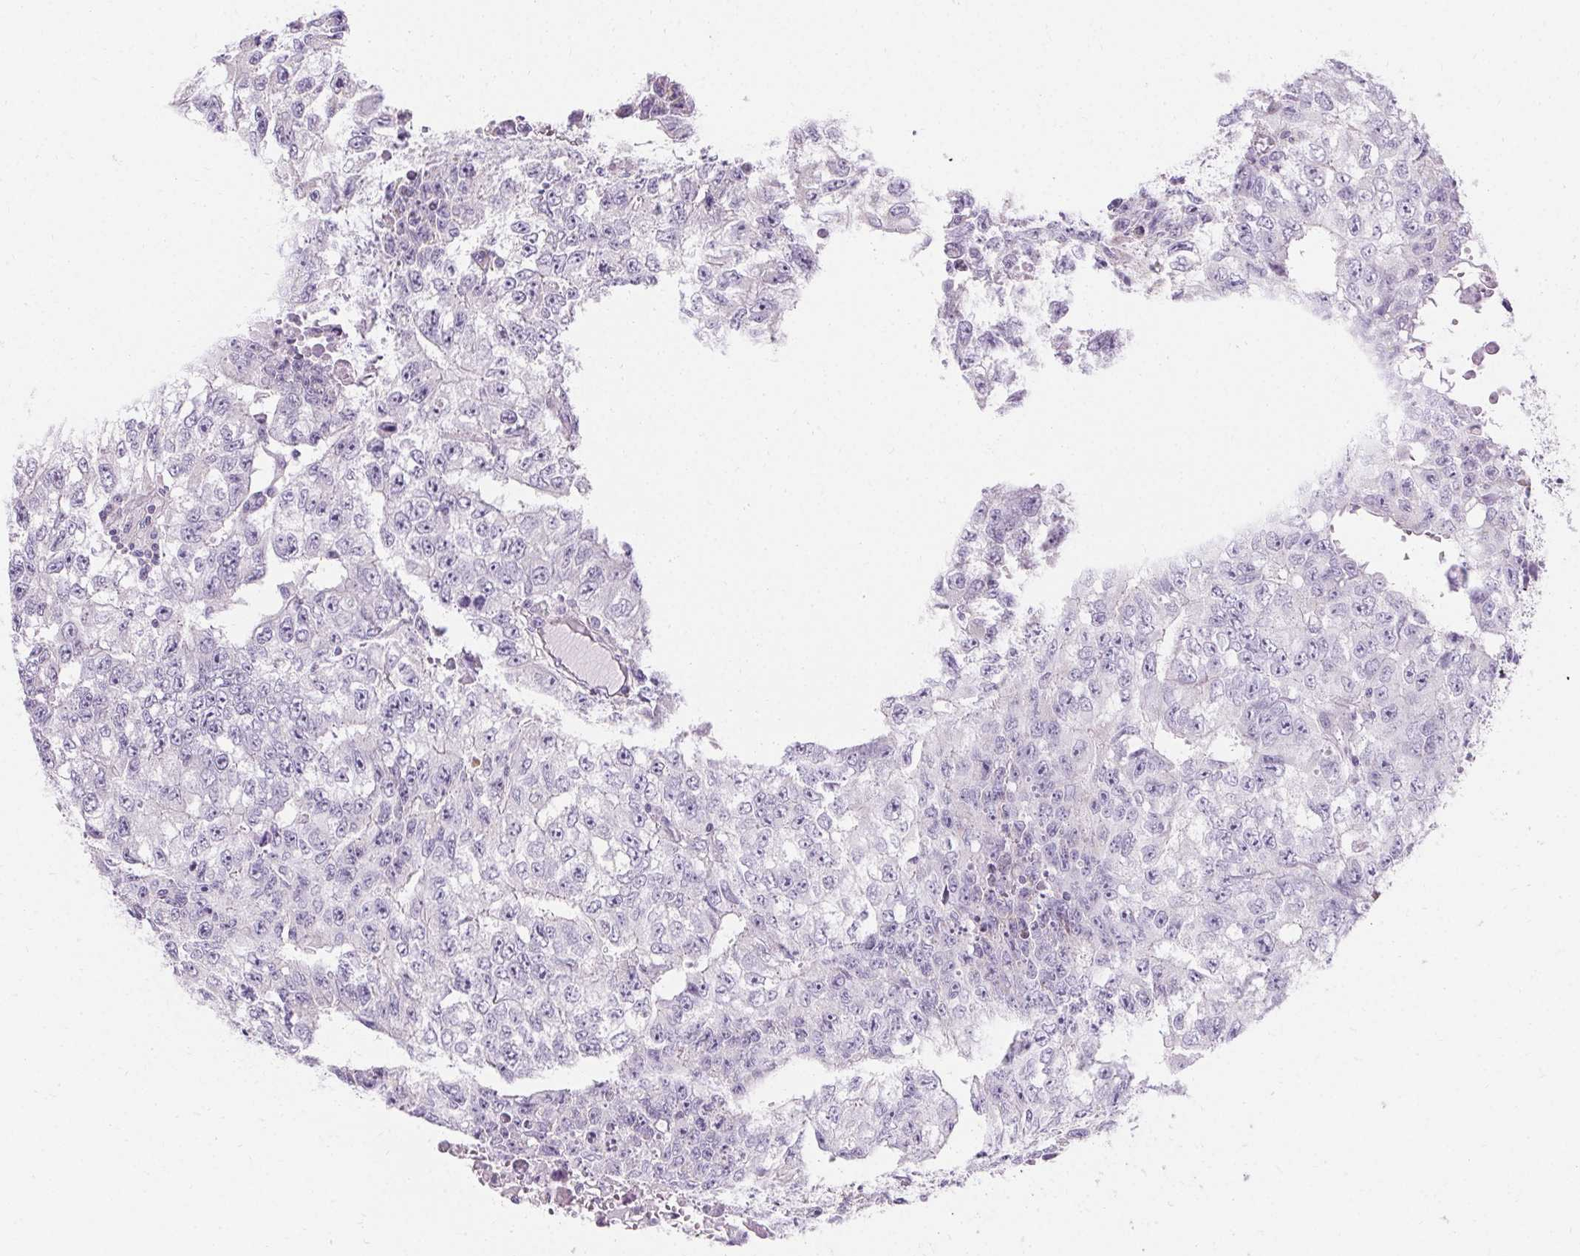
{"staining": {"intensity": "negative", "quantity": "none", "location": "none"}, "tissue": "testis cancer", "cell_type": "Tumor cells", "image_type": "cancer", "snomed": [{"axis": "morphology", "description": "Carcinoma, Embryonal, NOS"}, {"axis": "morphology", "description": "Teratoma, malignant, NOS"}, {"axis": "topography", "description": "Testis"}], "caption": "The micrograph reveals no significant staining in tumor cells of embryonal carcinoma (testis).", "gene": "ASGR2", "patient": {"sex": "male", "age": 24}}